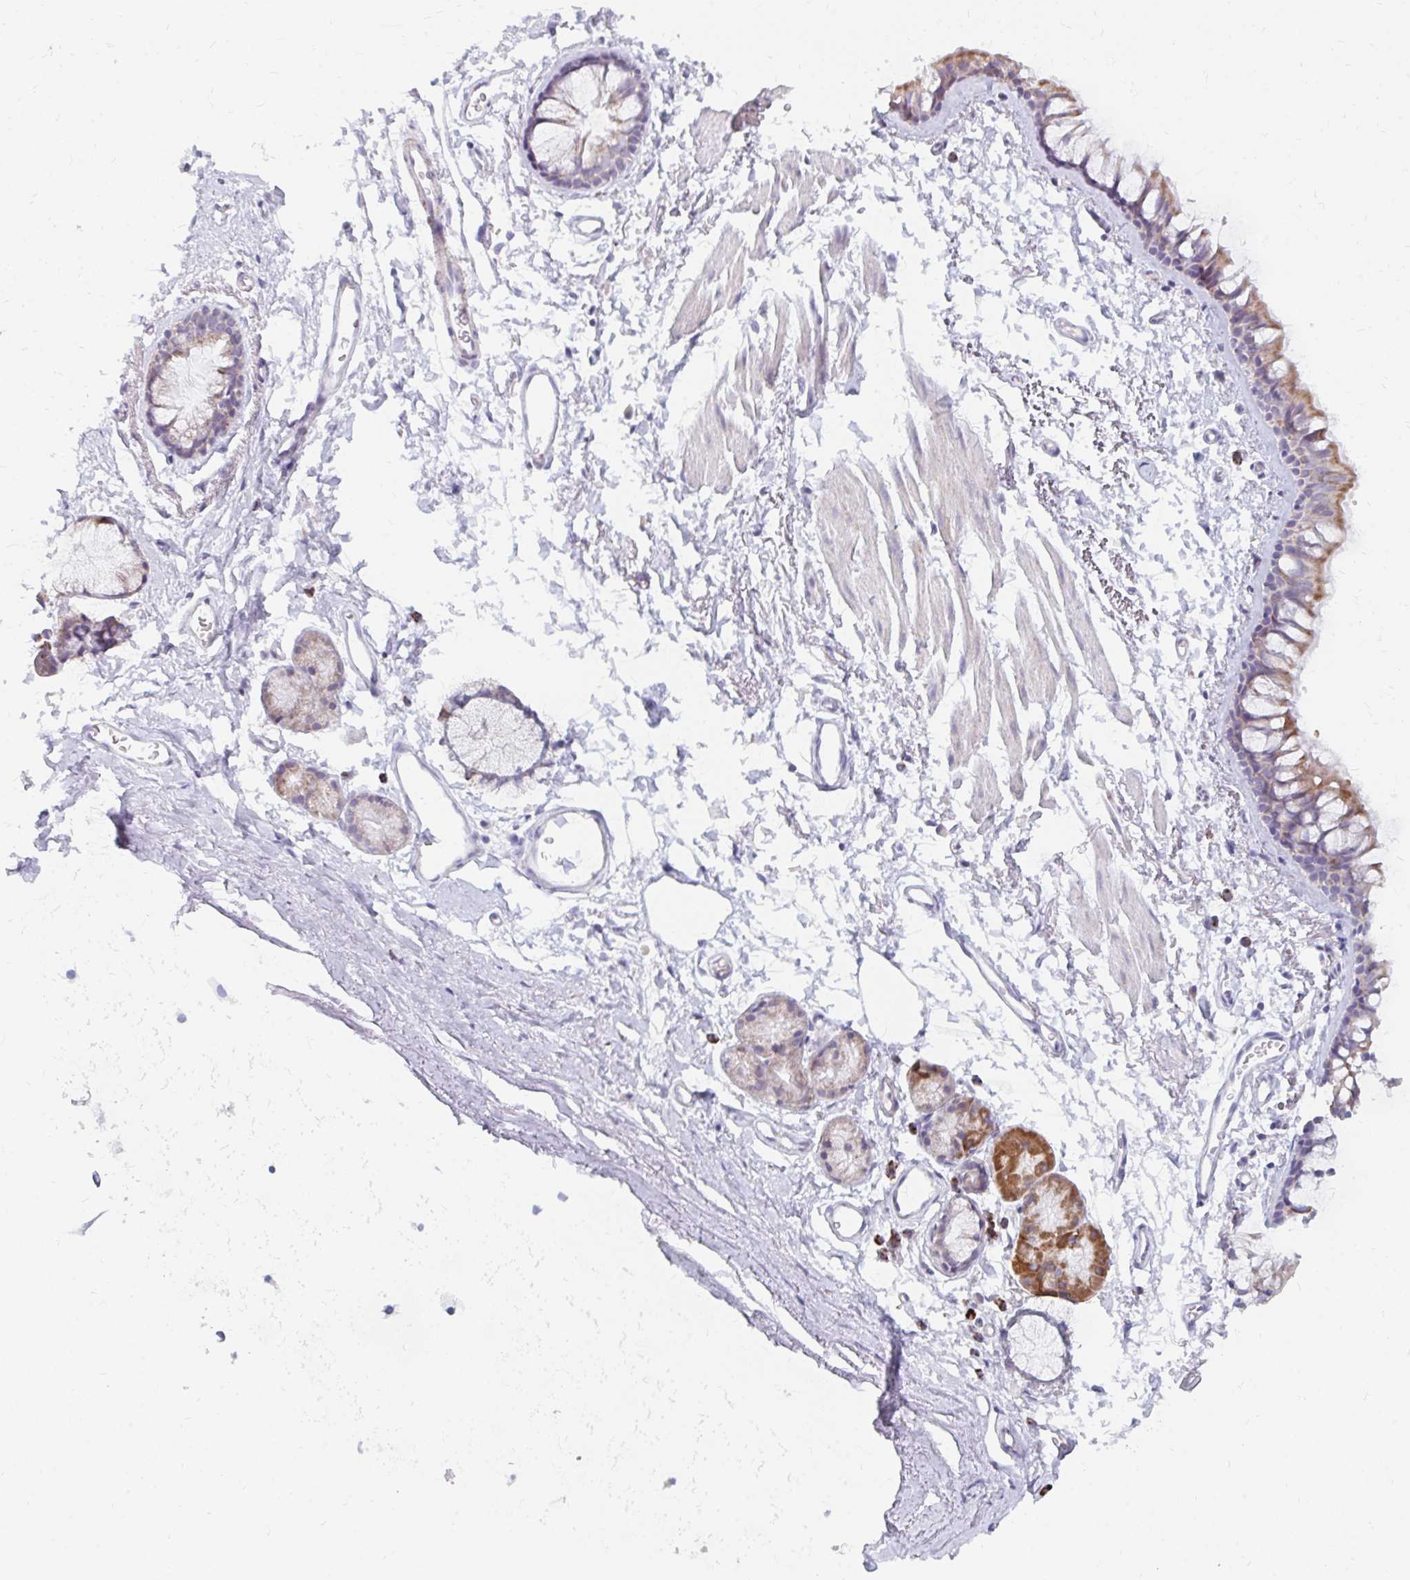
{"staining": {"intensity": "moderate", "quantity": "25%-75%", "location": "cytoplasmic/membranous"}, "tissue": "bronchus", "cell_type": "Respiratory epithelial cells", "image_type": "normal", "snomed": [{"axis": "morphology", "description": "Normal tissue, NOS"}, {"axis": "topography", "description": "Cartilage tissue"}, {"axis": "topography", "description": "Bronchus"}], "caption": "A high-resolution histopathology image shows IHC staining of normal bronchus, which reveals moderate cytoplasmic/membranous expression in approximately 25%-75% of respiratory epithelial cells.", "gene": "OR10V1", "patient": {"sex": "female", "age": 79}}